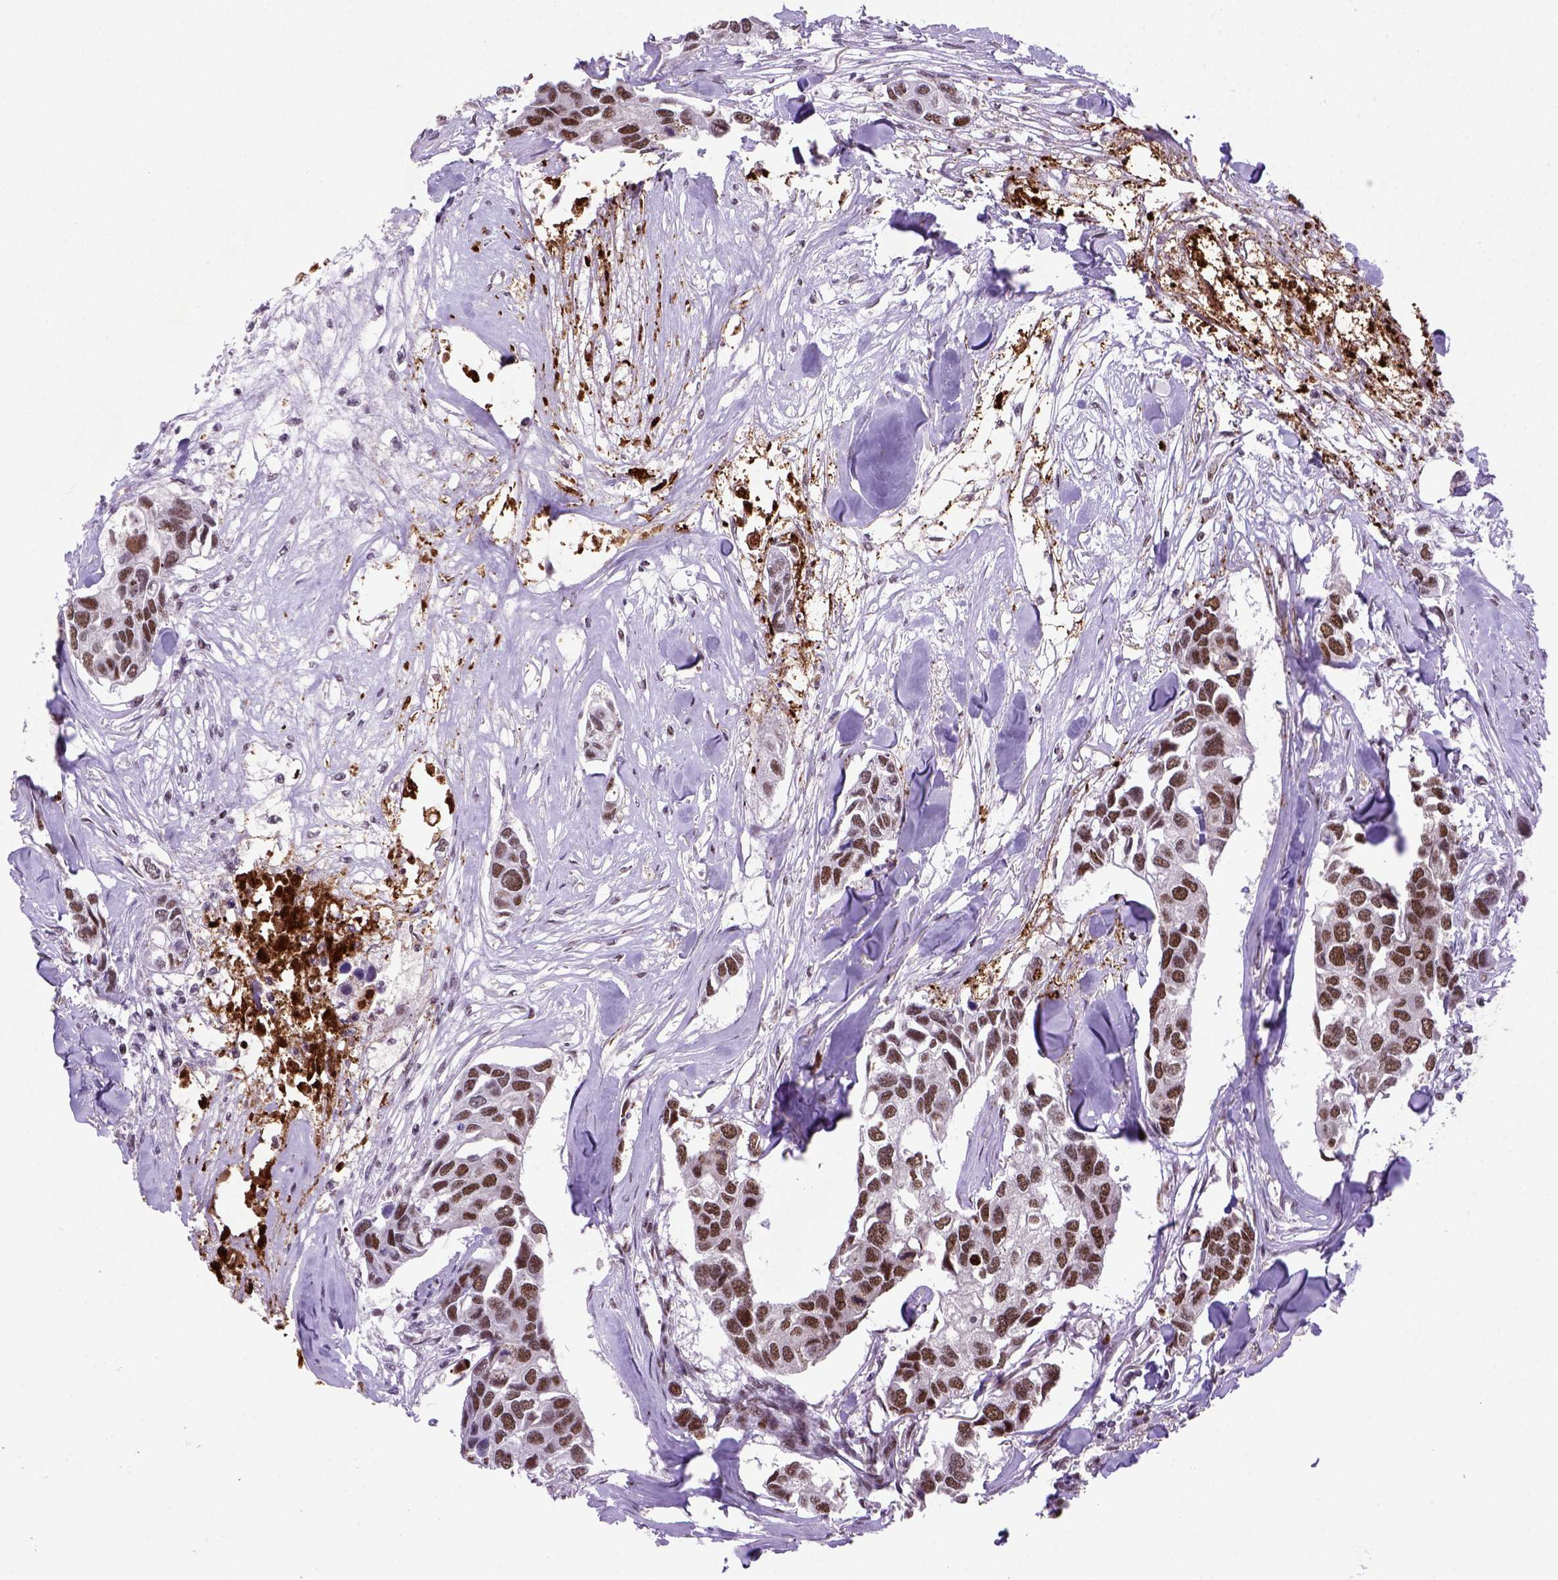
{"staining": {"intensity": "moderate", "quantity": ">75%", "location": "nuclear"}, "tissue": "breast cancer", "cell_type": "Tumor cells", "image_type": "cancer", "snomed": [{"axis": "morphology", "description": "Duct carcinoma"}, {"axis": "topography", "description": "Breast"}], "caption": "A photomicrograph of human breast cancer stained for a protein shows moderate nuclear brown staining in tumor cells.", "gene": "NSMCE2", "patient": {"sex": "female", "age": 83}}